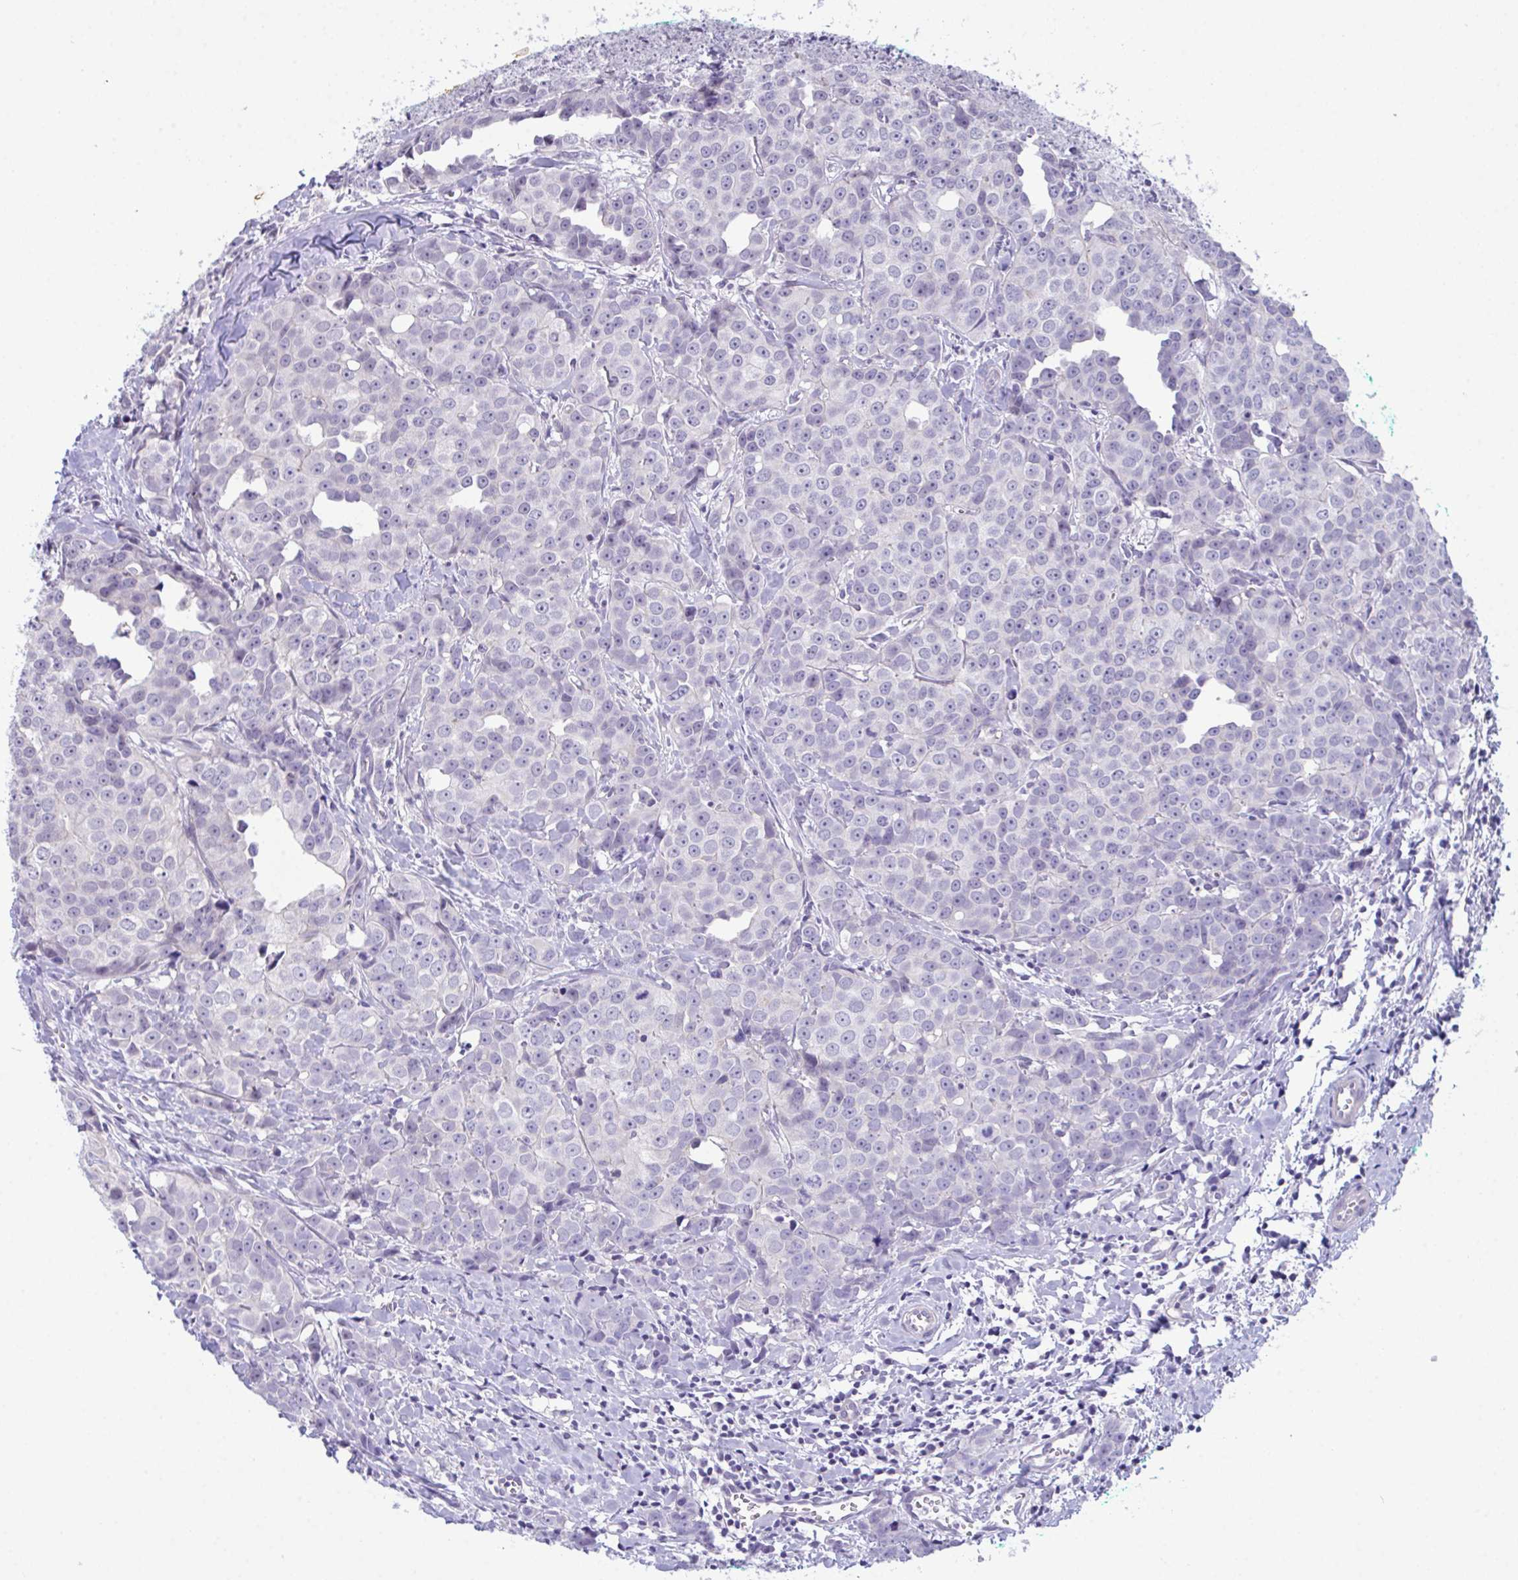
{"staining": {"intensity": "negative", "quantity": "none", "location": "none"}, "tissue": "breast cancer", "cell_type": "Tumor cells", "image_type": "cancer", "snomed": [{"axis": "morphology", "description": "Duct carcinoma"}, {"axis": "topography", "description": "Breast"}], "caption": "Micrograph shows no protein positivity in tumor cells of invasive ductal carcinoma (breast) tissue.", "gene": "ATP6V0D2", "patient": {"sex": "female", "age": 80}}